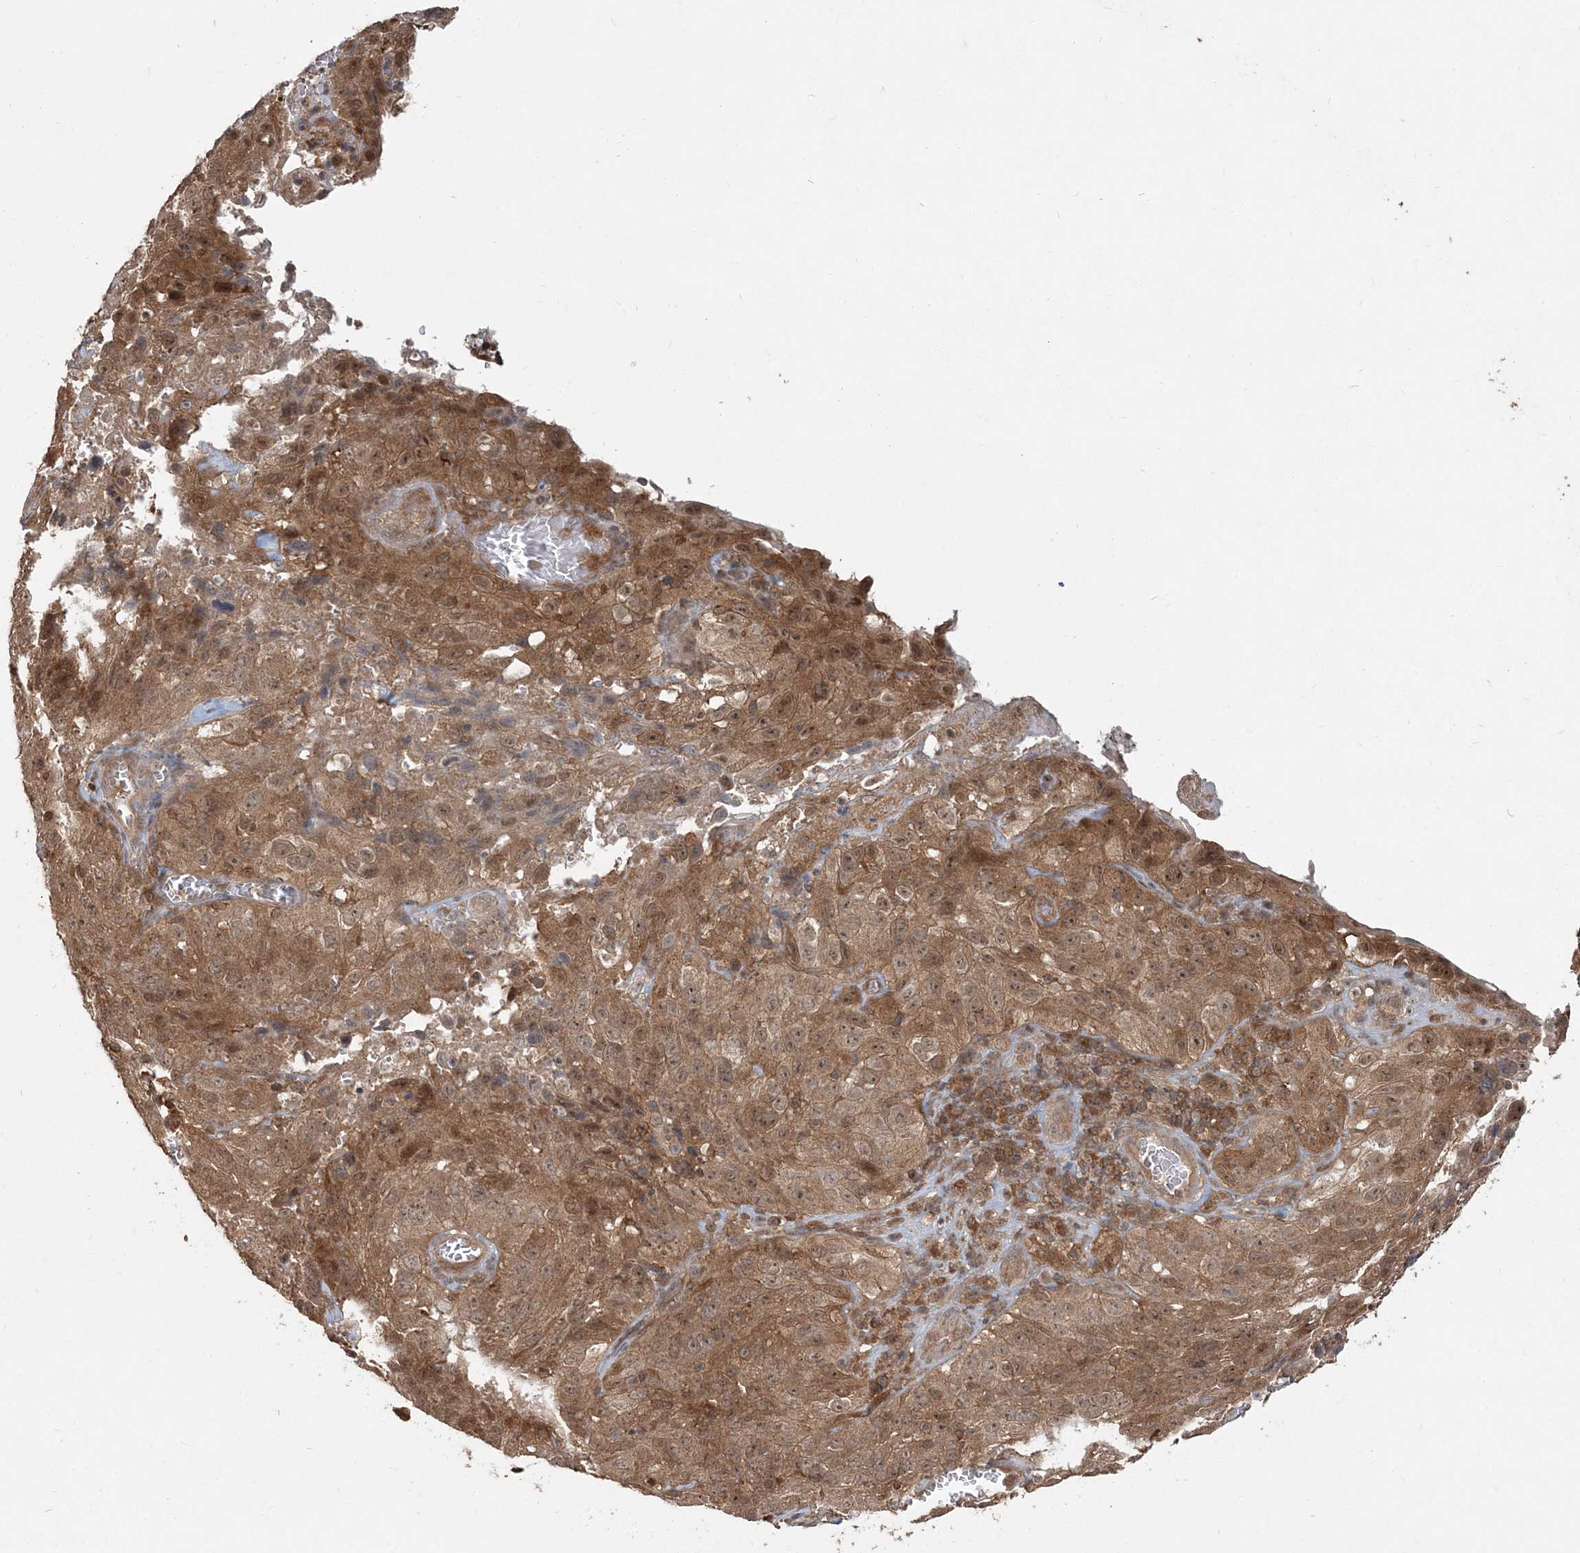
{"staining": {"intensity": "moderate", "quantity": ">75%", "location": "cytoplasmic/membranous"}, "tissue": "cervical cancer", "cell_type": "Tumor cells", "image_type": "cancer", "snomed": [{"axis": "morphology", "description": "Squamous cell carcinoma, NOS"}, {"axis": "topography", "description": "Cervix"}], "caption": "Immunohistochemical staining of human cervical cancer reveals moderate cytoplasmic/membranous protein staining in about >75% of tumor cells. Using DAB (brown) and hematoxylin (blue) stains, captured at high magnification using brightfield microscopy.", "gene": "CAB39", "patient": {"sex": "female", "age": 32}}